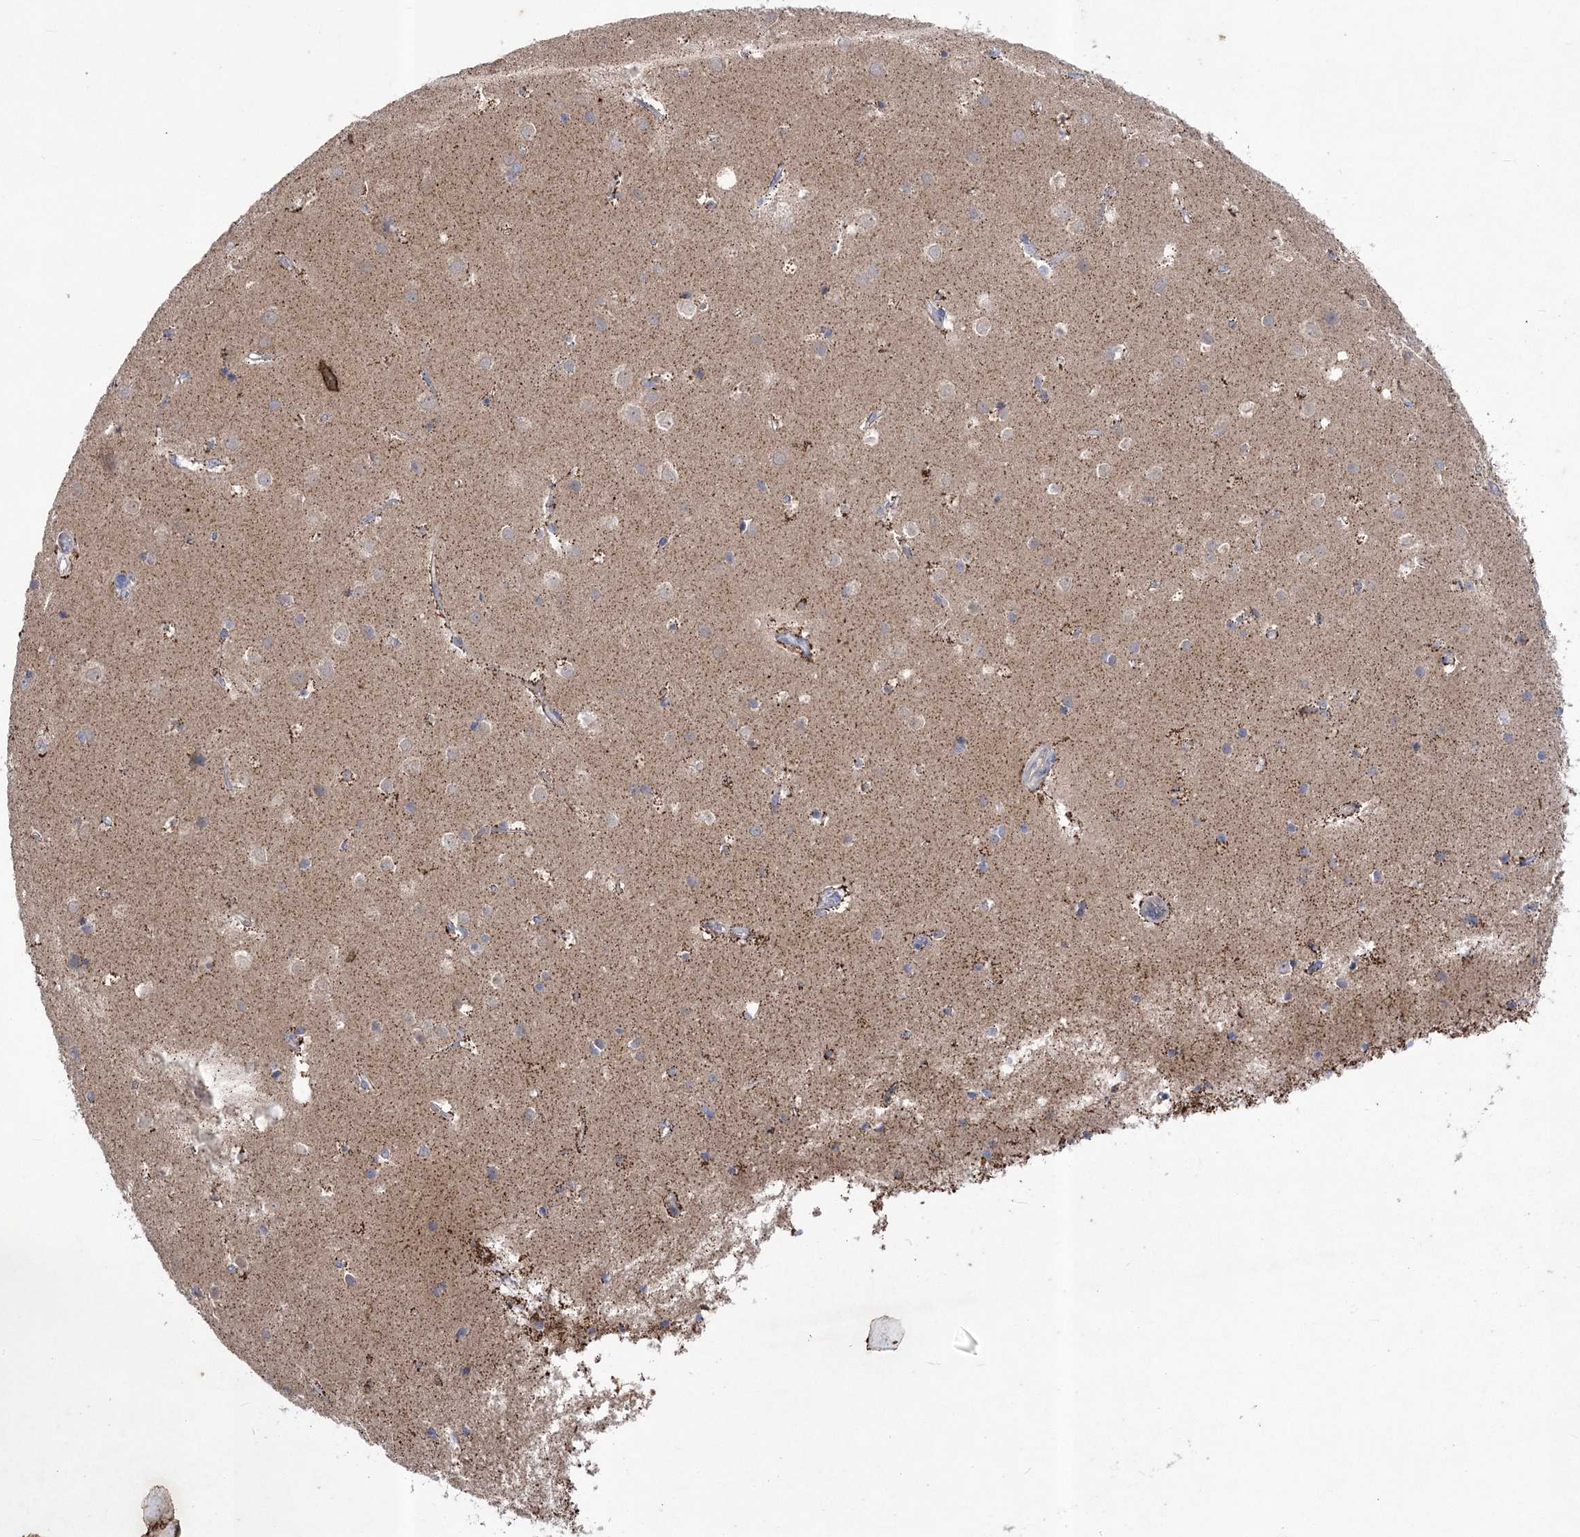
{"staining": {"intensity": "negative", "quantity": "none", "location": "none"}, "tissue": "cerebral cortex", "cell_type": "Endothelial cells", "image_type": "normal", "snomed": [{"axis": "morphology", "description": "Normal tissue, NOS"}, {"axis": "topography", "description": "Cerebral cortex"}], "caption": "This micrograph is of benign cerebral cortex stained with immunohistochemistry (IHC) to label a protein in brown with the nuclei are counter-stained blue. There is no staining in endothelial cells.", "gene": "ITSN2", "patient": {"sex": "male", "age": 54}}